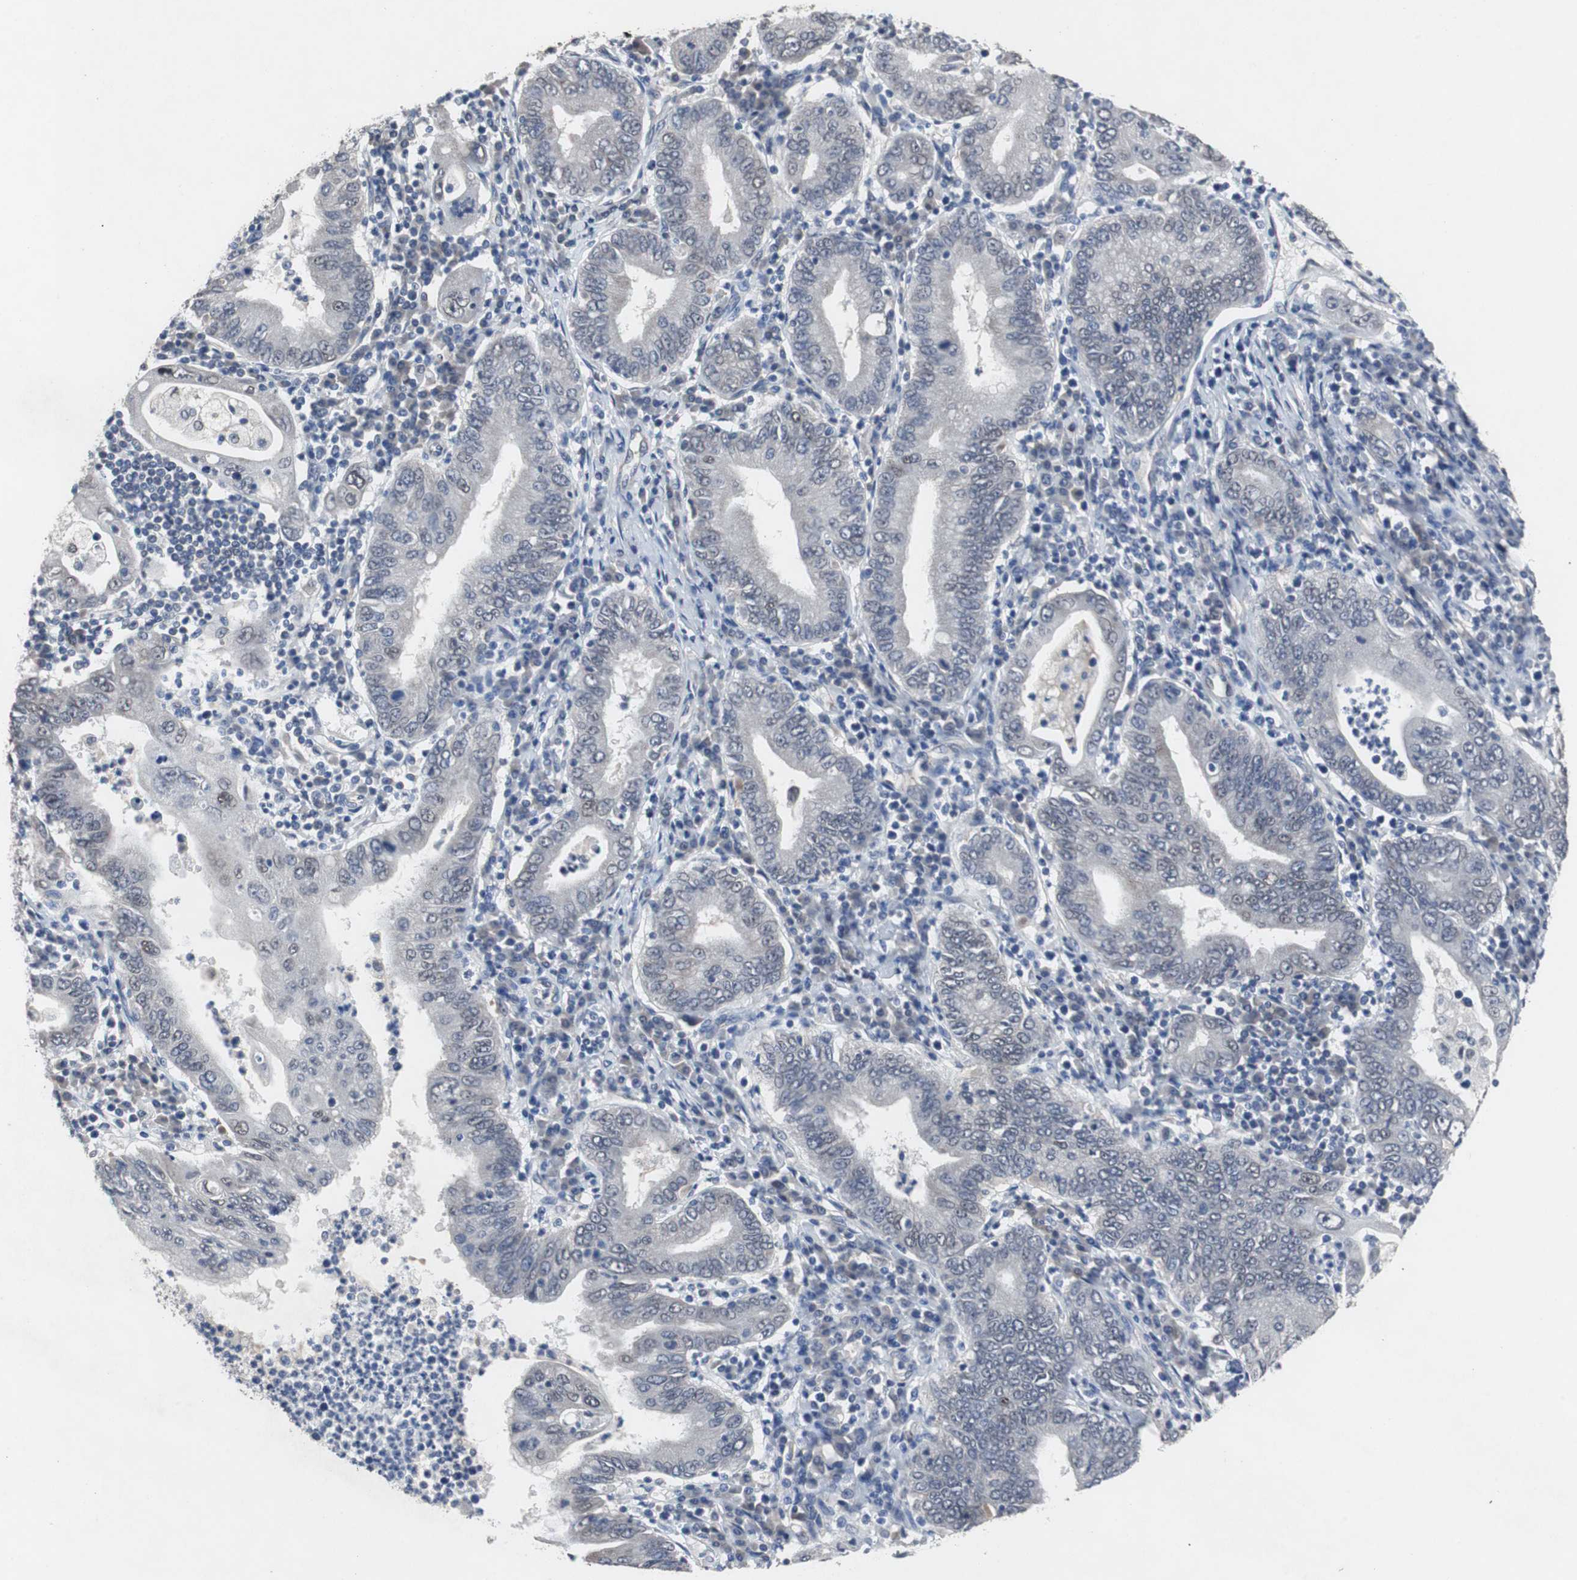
{"staining": {"intensity": "weak", "quantity": "<25%", "location": "cytoplasmic/membranous"}, "tissue": "stomach cancer", "cell_type": "Tumor cells", "image_type": "cancer", "snomed": [{"axis": "morphology", "description": "Normal tissue, NOS"}, {"axis": "morphology", "description": "Adenocarcinoma, NOS"}, {"axis": "topography", "description": "Esophagus"}, {"axis": "topography", "description": "Stomach, upper"}, {"axis": "topography", "description": "Peripheral nerve tissue"}], "caption": "A histopathology image of stomach cancer stained for a protein reveals no brown staining in tumor cells. (DAB (3,3'-diaminobenzidine) IHC, high magnification).", "gene": "RBM47", "patient": {"sex": "male", "age": 62}}